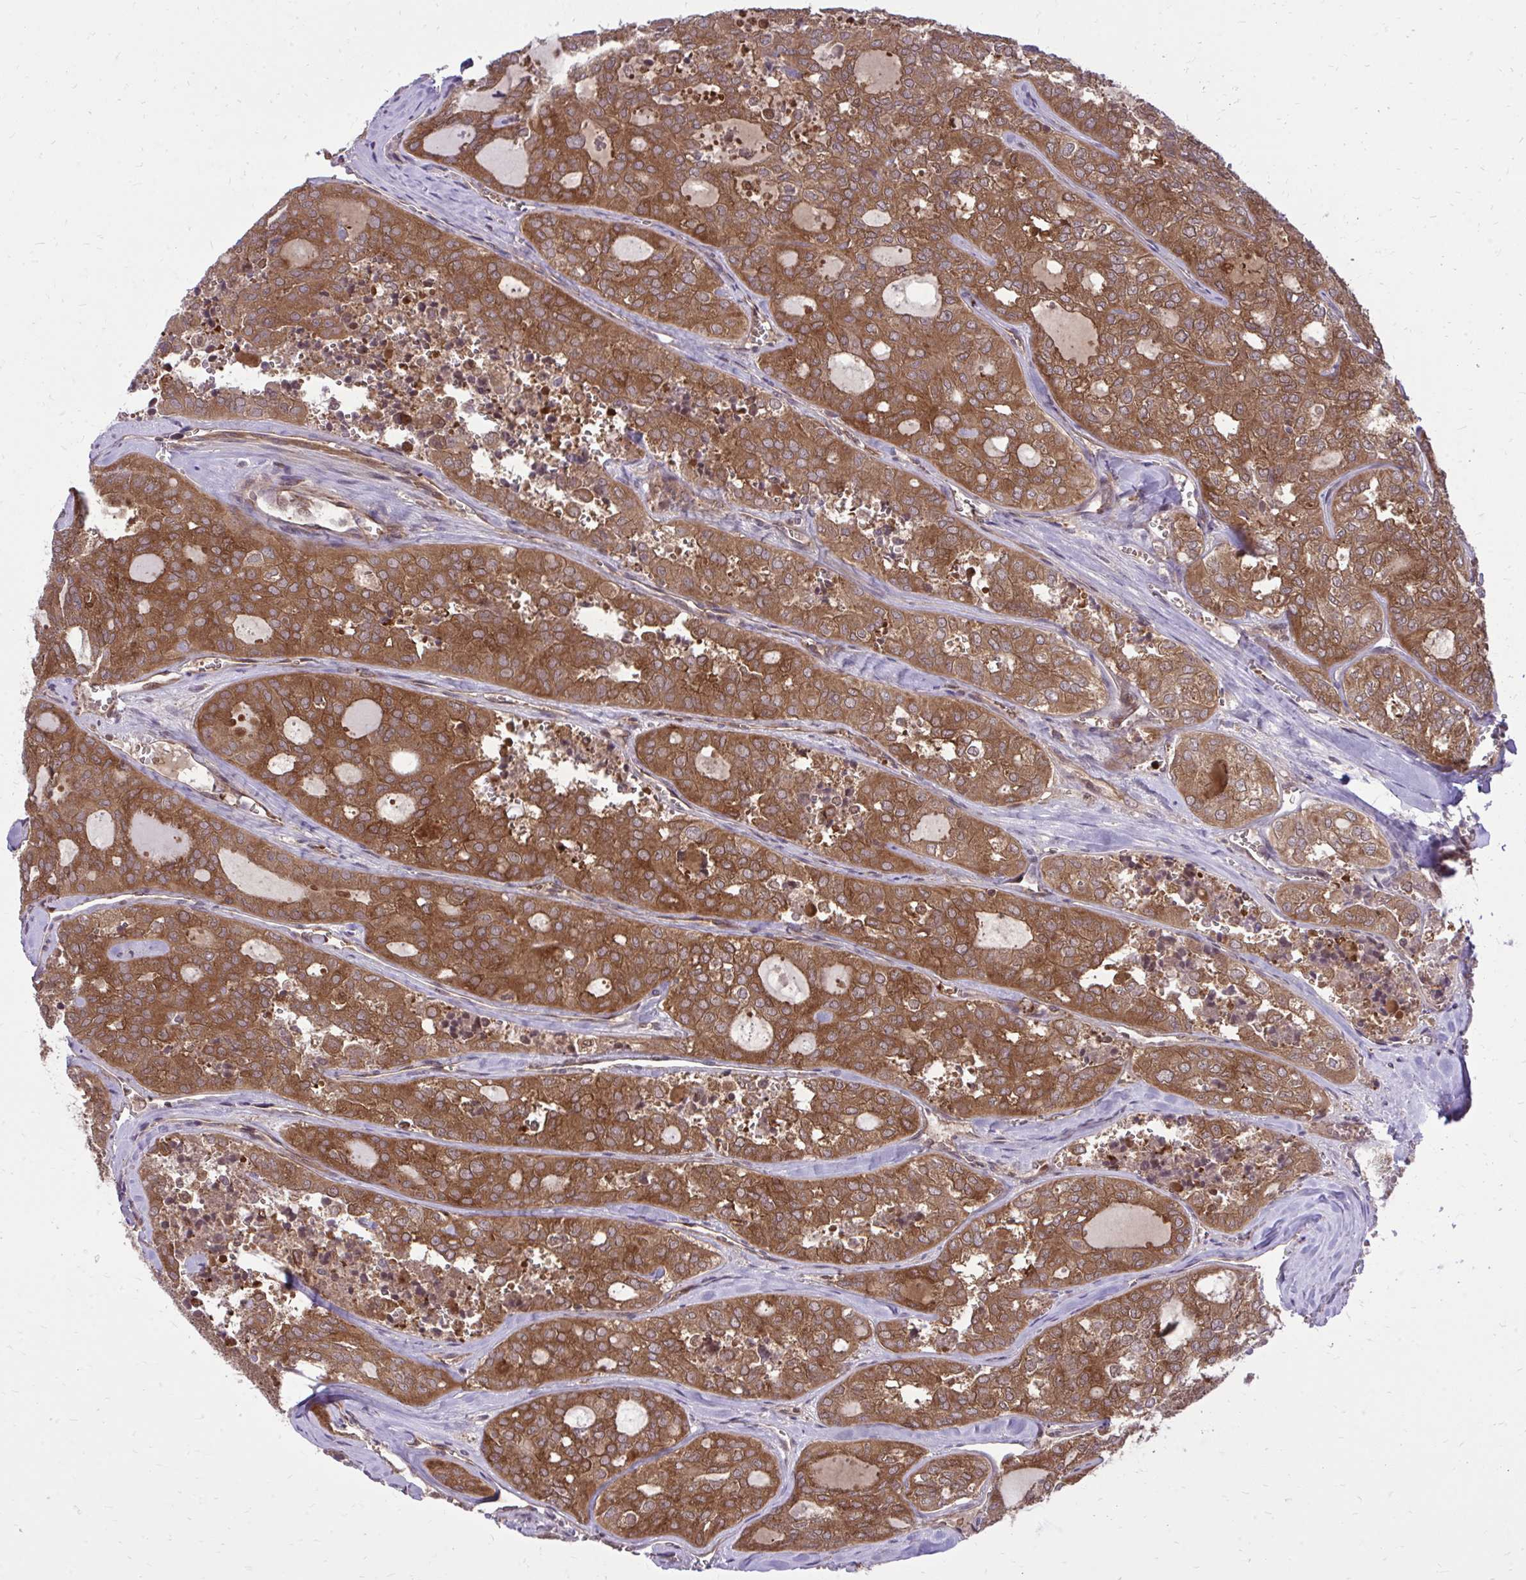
{"staining": {"intensity": "strong", "quantity": ">75%", "location": "cytoplasmic/membranous"}, "tissue": "thyroid cancer", "cell_type": "Tumor cells", "image_type": "cancer", "snomed": [{"axis": "morphology", "description": "Follicular adenoma carcinoma, NOS"}, {"axis": "topography", "description": "Thyroid gland"}], "caption": "Approximately >75% of tumor cells in thyroid cancer (follicular adenoma carcinoma) display strong cytoplasmic/membranous protein positivity as visualized by brown immunohistochemical staining.", "gene": "PPP5C", "patient": {"sex": "male", "age": 75}}